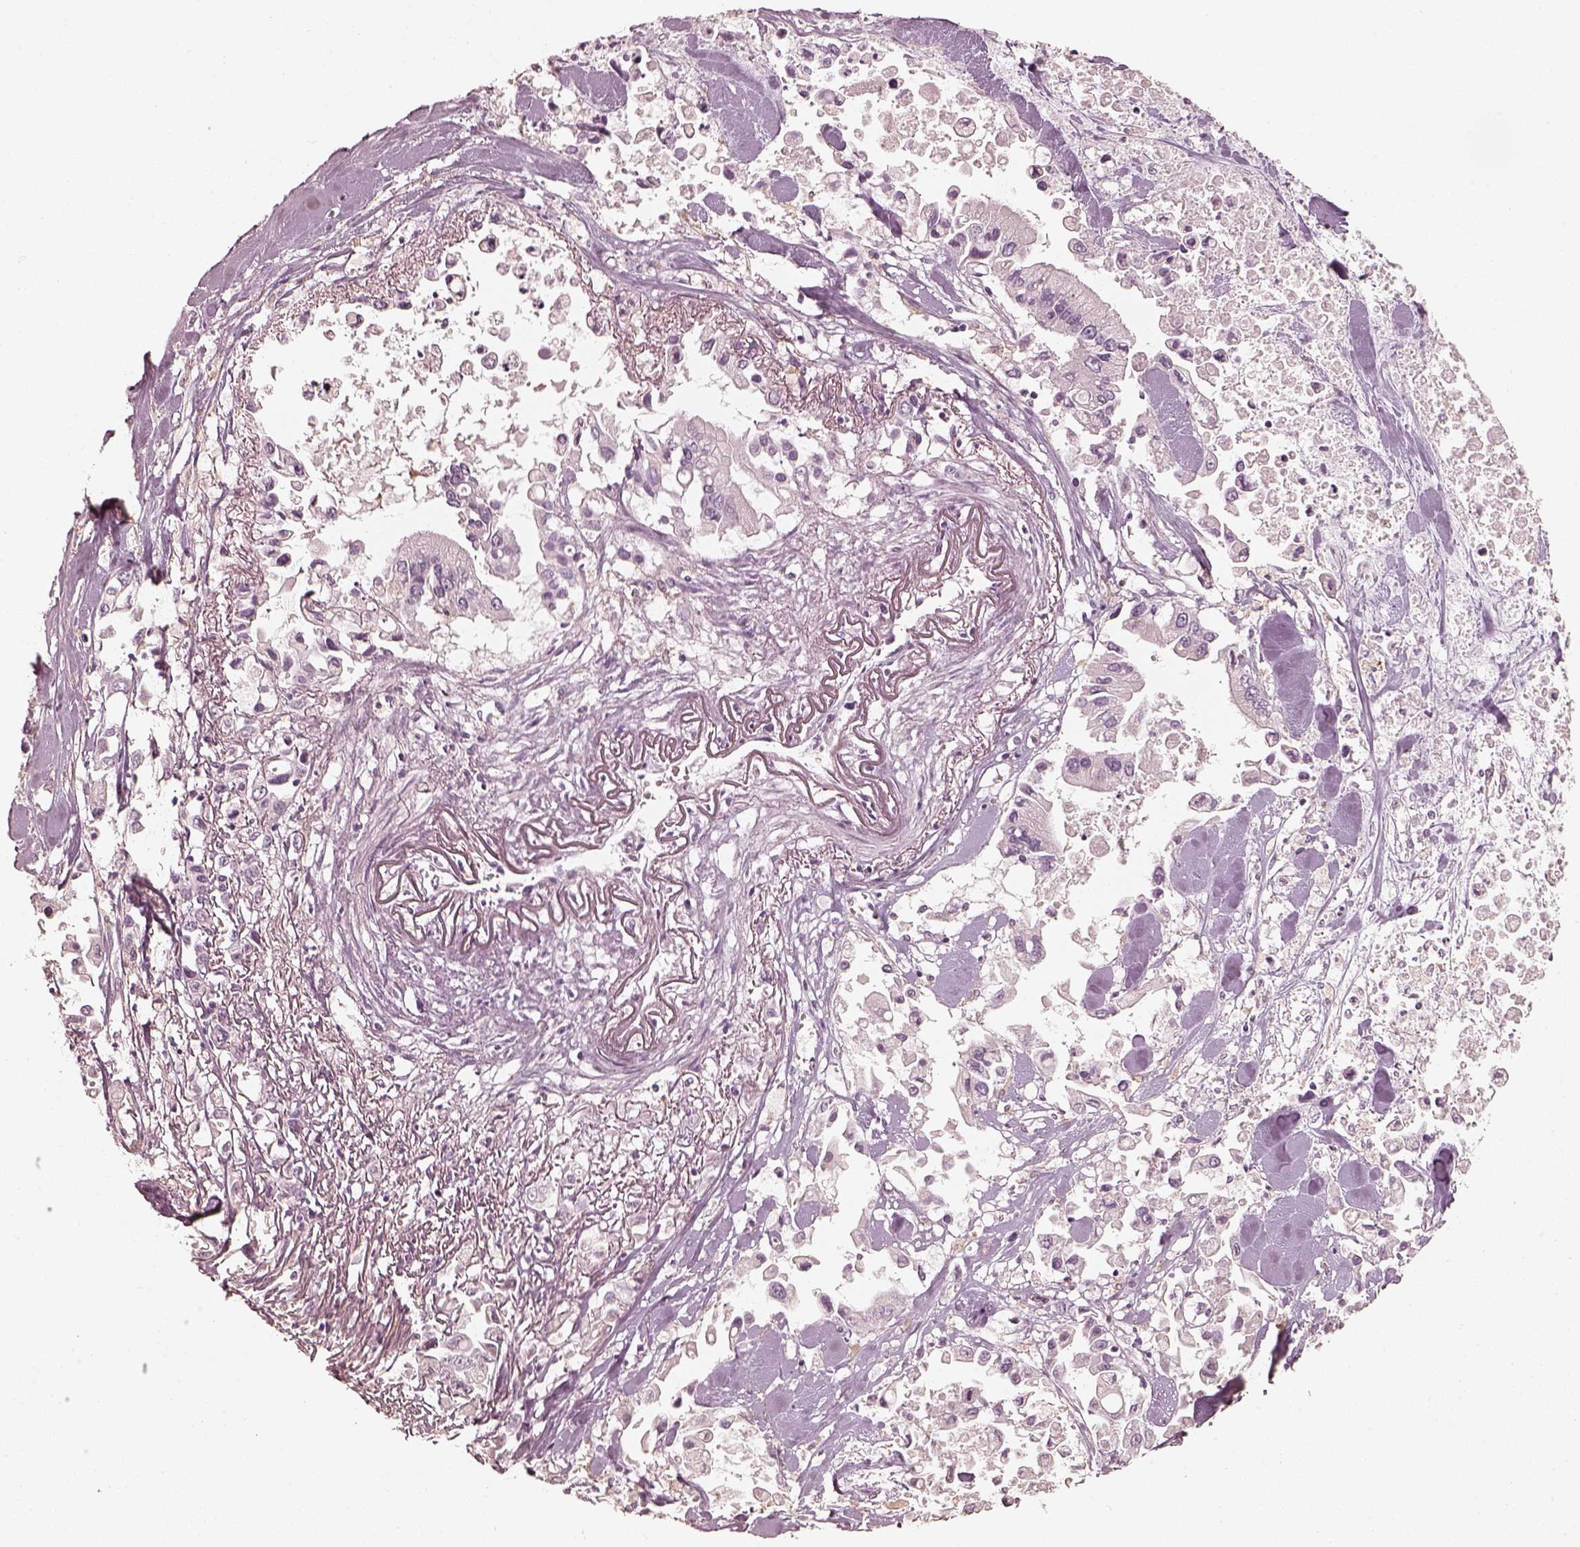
{"staining": {"intensity": "negative", "quantity": "none", "location": "none"}, "tissue": "pancreatic cancer", "cell_type": "Tumor cells", "image_type": "cancer", "snomed": [{"axis": "morphology", "description": "Adenocarcinoma, NOS"}, {"axis": "topography", "description": "Pancreas"}], "caption": "Histopathology image shows no significant protein positivity in tumor cells of adenocarcinoma (pancreatic).", "gene": "FMNL2", "patient": {"sex": "female", "age": 83}}